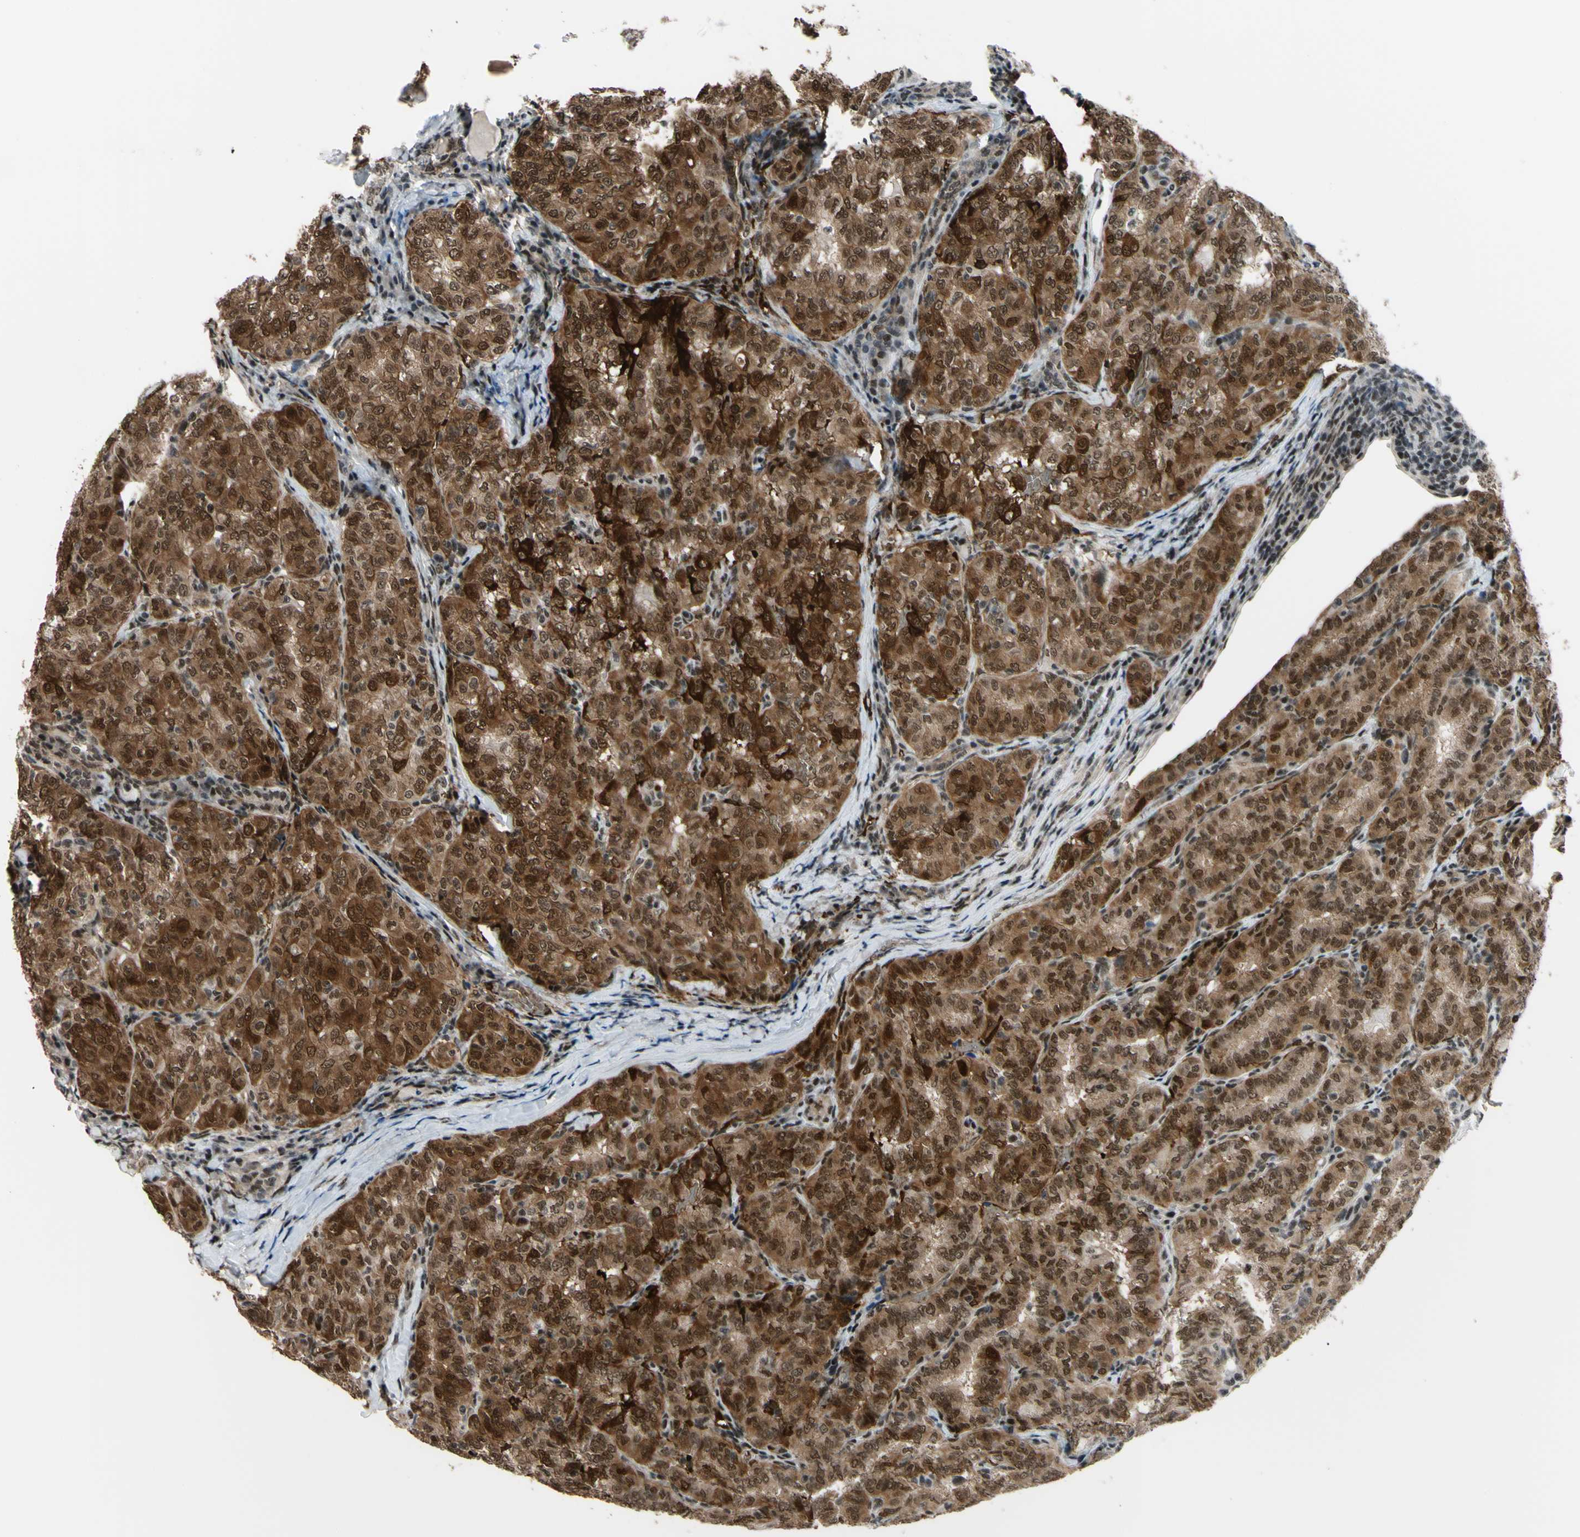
{"staining": {"intensity": "strong", "quantity": ">75%", "location": "cytoplasmic/membranous,nuclear"}, "tissue": "thyroid cancer", "cell_type": "Tumor cells", "image_type": "cancer", "snomed": [{"axis": "morphology", "description": "Normal tissue, NOS"}, {"axis": "morphology", "description": "Papillary adenocarcinoma, NOS"}, {"axis": "topography", "description": "Thyroid gland"}], "caption": "Immunohistochemistry of human thyroid cancer reveals high levels of strong cytoplasmic/membranous and nuclear staining in about >75% of tumor cells.", "gene": "THAP12", "patient": {"sex": "female", "age": 30}}